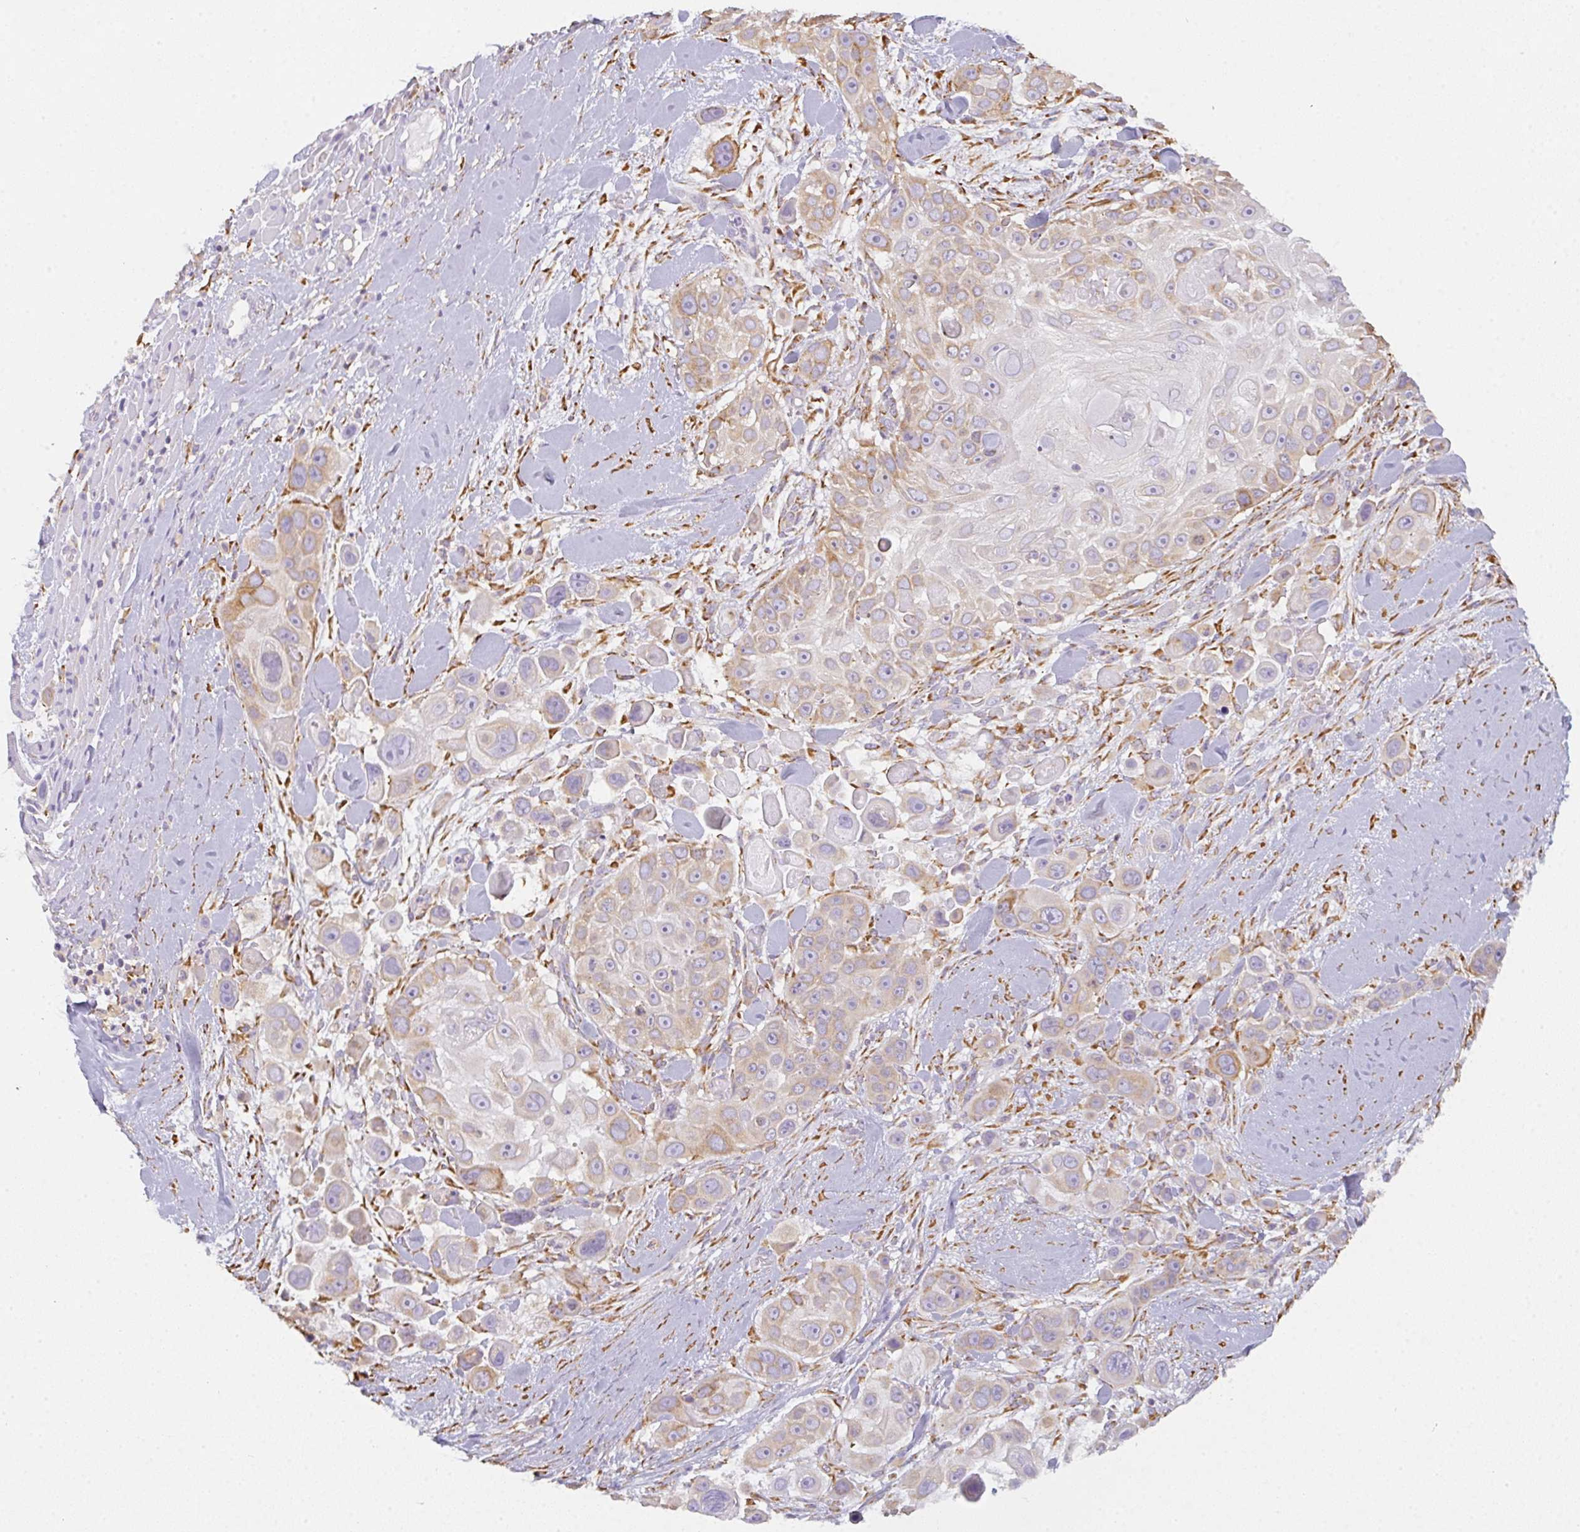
{"staining": {"intensity": "weak", "quantity": "25%-75%", "location": "cytoplasmic/membranous"}, "tissue": "skin cancer", "cell_type": "Tumor cells", "image_type": "cancer", "snomed": [{"axis": "morphology", "description": "Squamous cell carcinoma, NOS"}, {"axis": "topography", "description": "Skin"}], "caption": "Human squamous cell carcinoma (skin) stained for a protein (brown) demonstrates weak cytoplasmic/membranous positive staining in approximately 25%-75% of tumor cells.", "gene": "DOK4", "patient": {"sex": "male", "age": 67}}